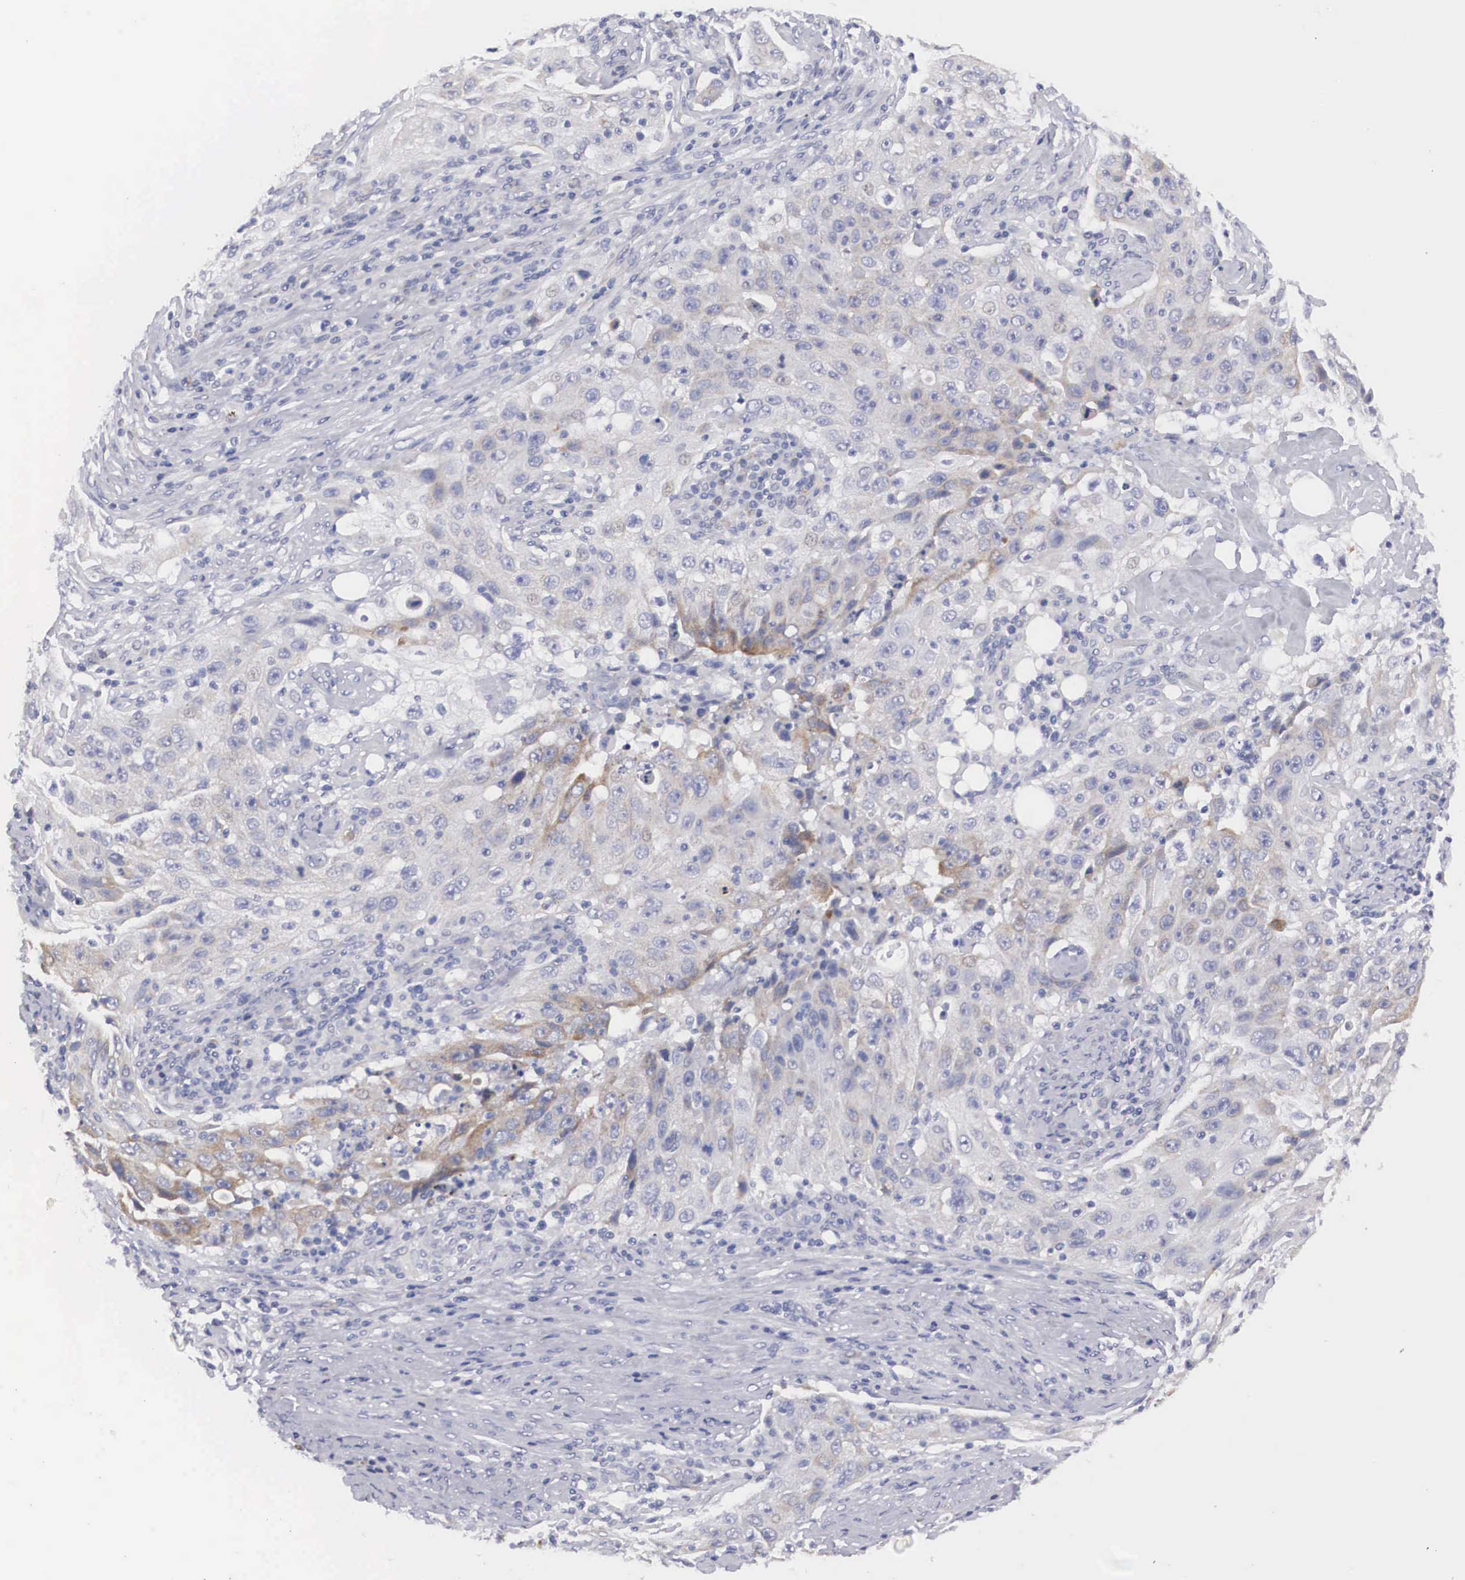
{"staining": {"intensity": "weak", "quantity": "<25%", "location": "cytoplasmic/membranous"}, "tissue": "lung cancer", "cell_type": "Tumor cells", "image_type": "cancer", "snomed": [{"axis": "morphology", "description": "Squamous cell carcinoma, NOS"}, {"axis": "topography", "description": "Lung"}], "caption": "Tumor cells show no significant protein expression in squamous cell carcinoma (lung).", "gene": "ARMCX3", "patient": {"sex": "male", "age": 64}}